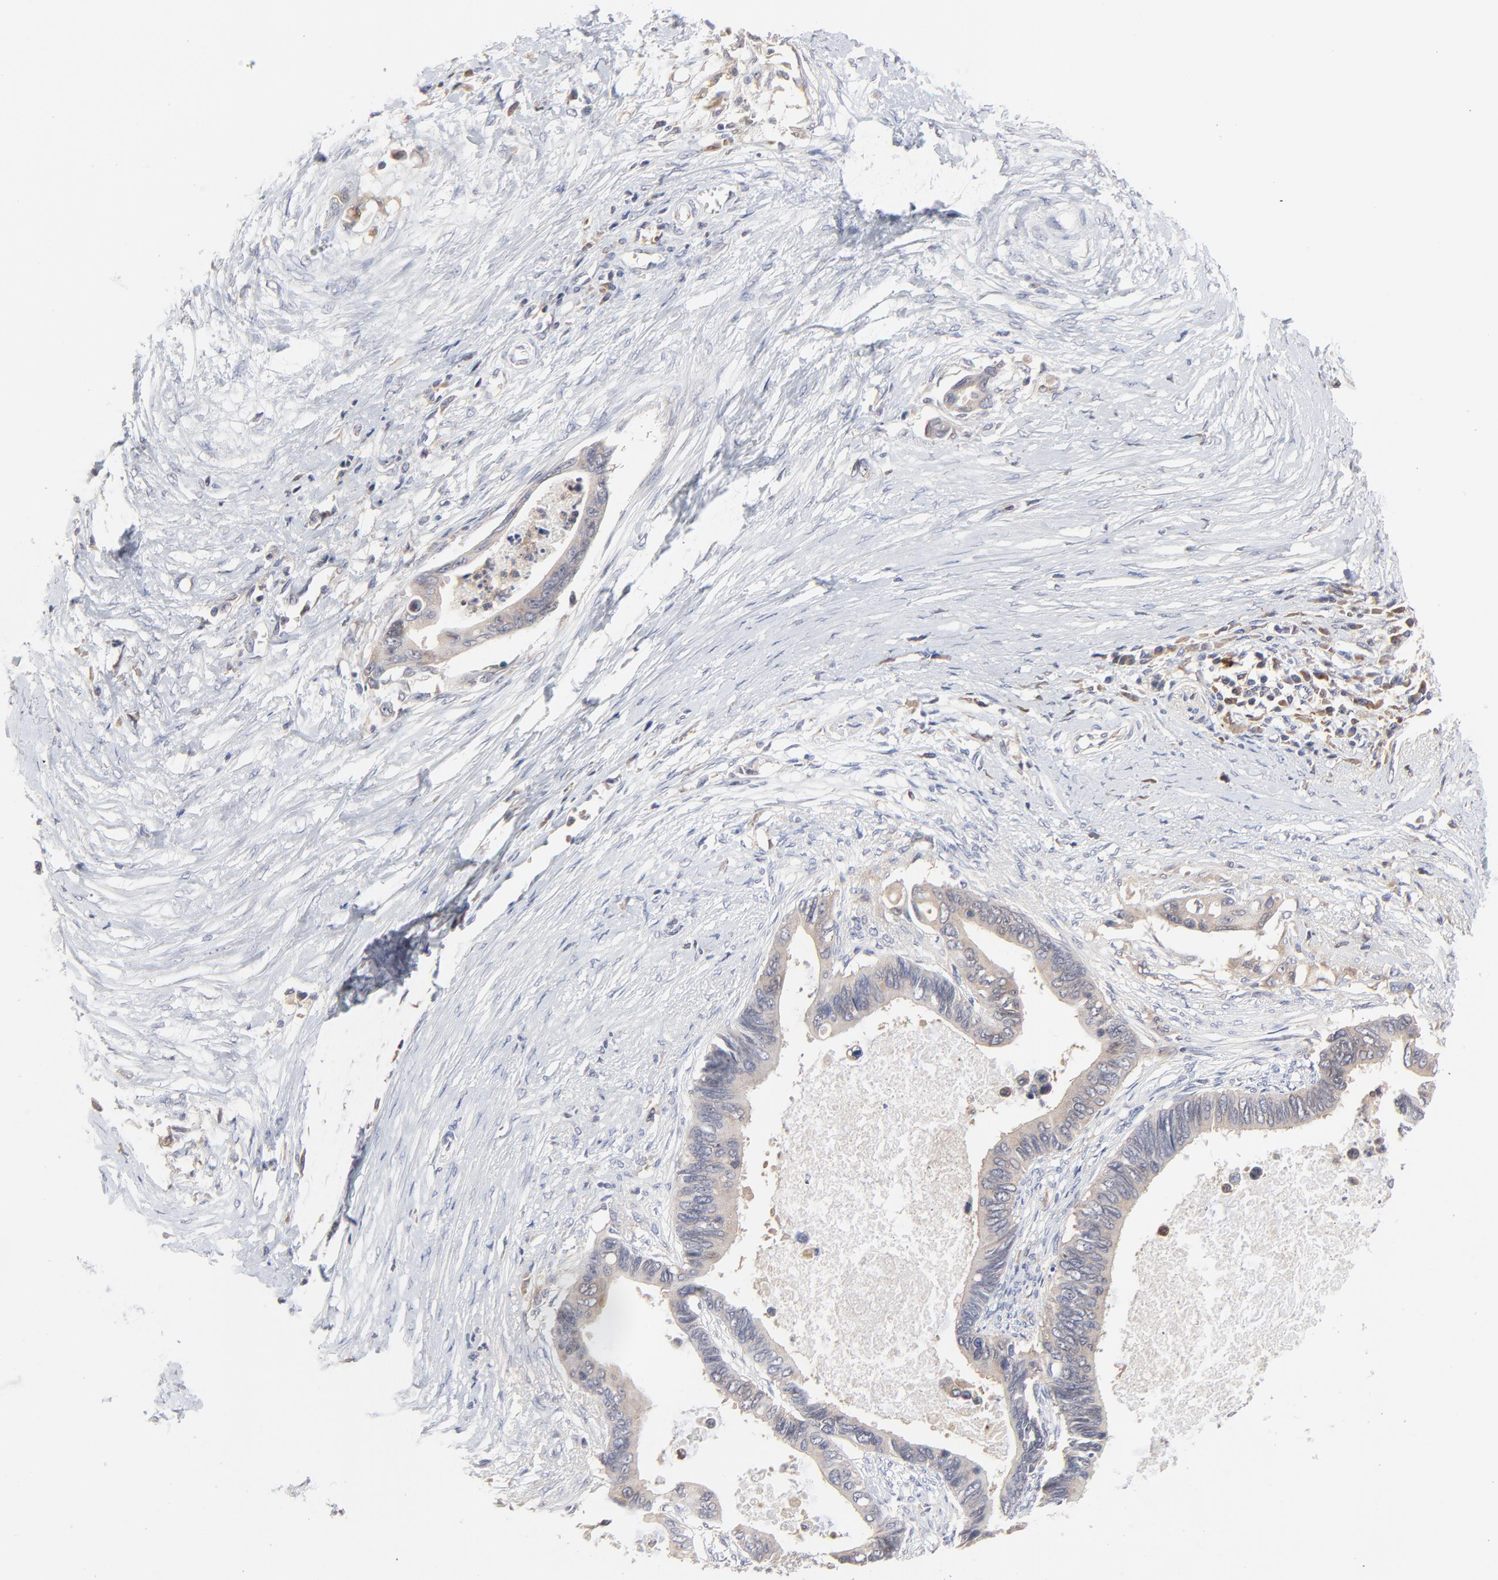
{"staining": {"intensity": "moderate", "quantity": ">75%", "location": "cytoplasmic/membranous"}, "tissue": "pancreatic cancer", "cell_type": "Tumor cells", "image_type": "cancer", "snomed": [{"axis": "morphology", "description": "Adenocarcinoma, NOS"}, {"axis": "topography", "description": "Pancreas"}], "caption": "A high-resolution photomicrograph shows immunohistochemistry staining of pancreatic cancer, which demonstrates moderate cytoplasmic/membranous positivity in approximately >75% of tumor cells.", "gene": "RAB9A", "patient": {"sex": "female", "age": 70}}